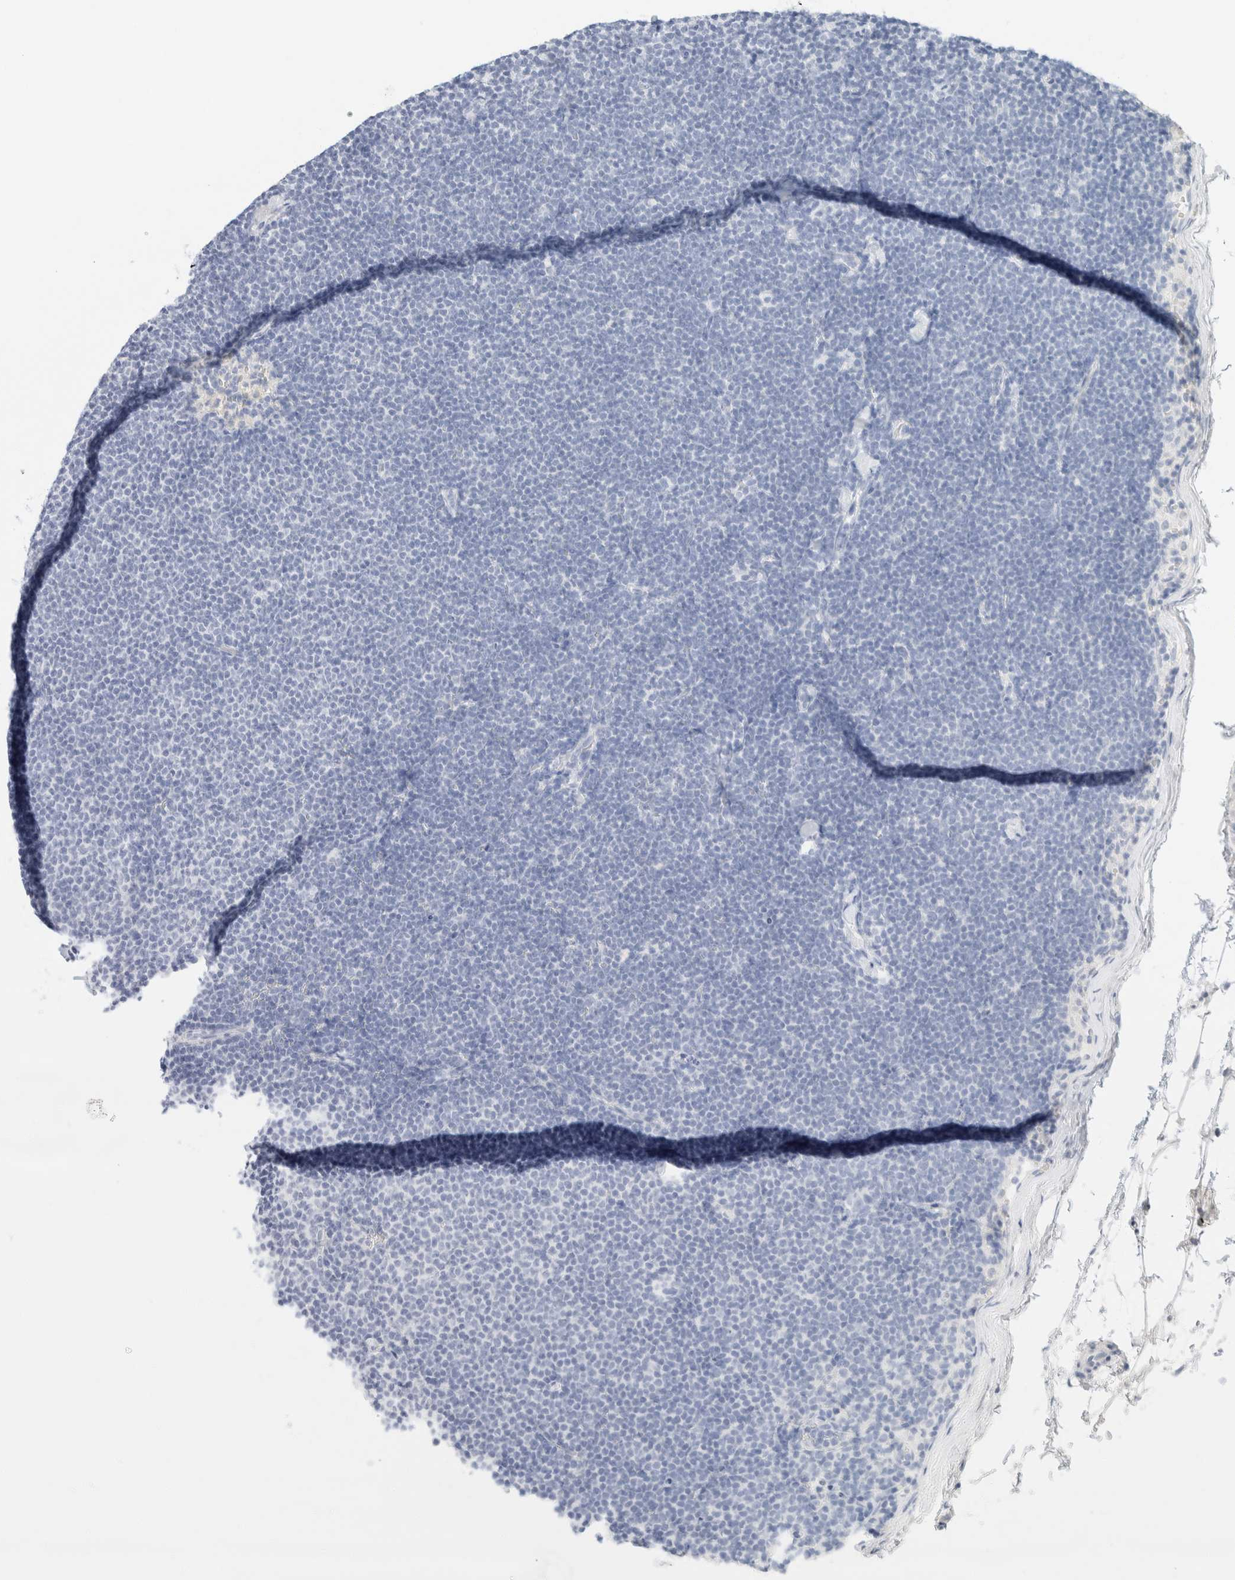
{"staining": {"intensity": "negative", "quantity": "none", "location": "none"}, "tissue": "lymphoma", "cell_type": "Tumor cells", "image_type": "cancer", "snomed": [{"axis": "morphology", "description": "Malignant lymphoma, non-Hodgkin's type, Low grade"}, {"axis": "topography", "description": "Lymph node"}], "caption": "Immunohistochemistry of human lymphoma exhibits no staining in tumor cells.", "gene": "KRT20", "patient": {"sex": "female", "age": 53}}